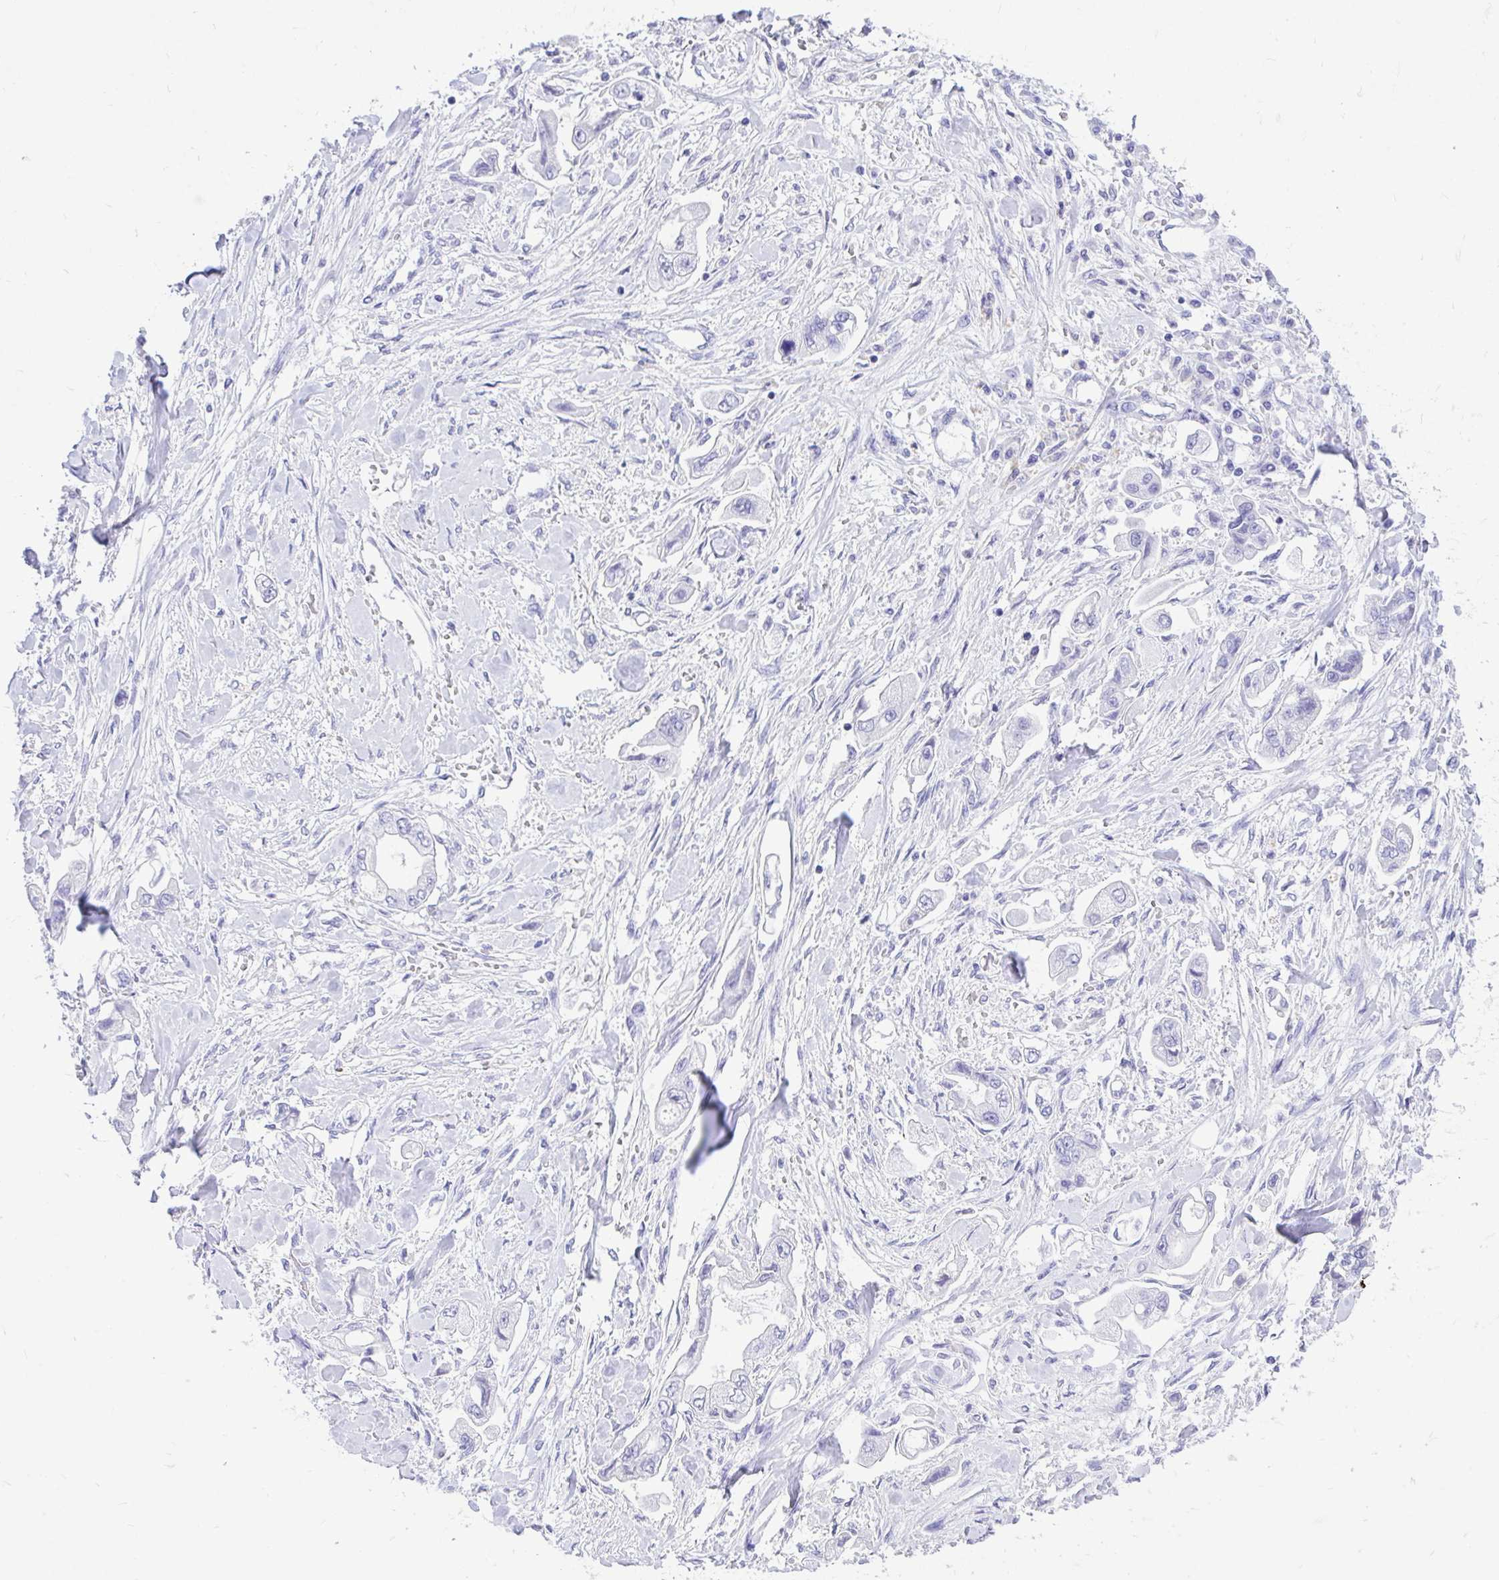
{"staining": {"intensity": "negative", "quantity": "none", "location": "none"}, "tissue": "stomach cancer", "cell_type": "Tumor cells", "image_type": "cancer", "snomed": [{"axis": "morphology", "description": "Adenocarcinoma, NOS"}, {"axis": "topography", "description": "Stomach"}], "caption": "The micrograph exhibits no significant expression in tumor cells of stomach cancer.", "gene": "MON1A", "patient": {"sex": "male", "age": 62}}